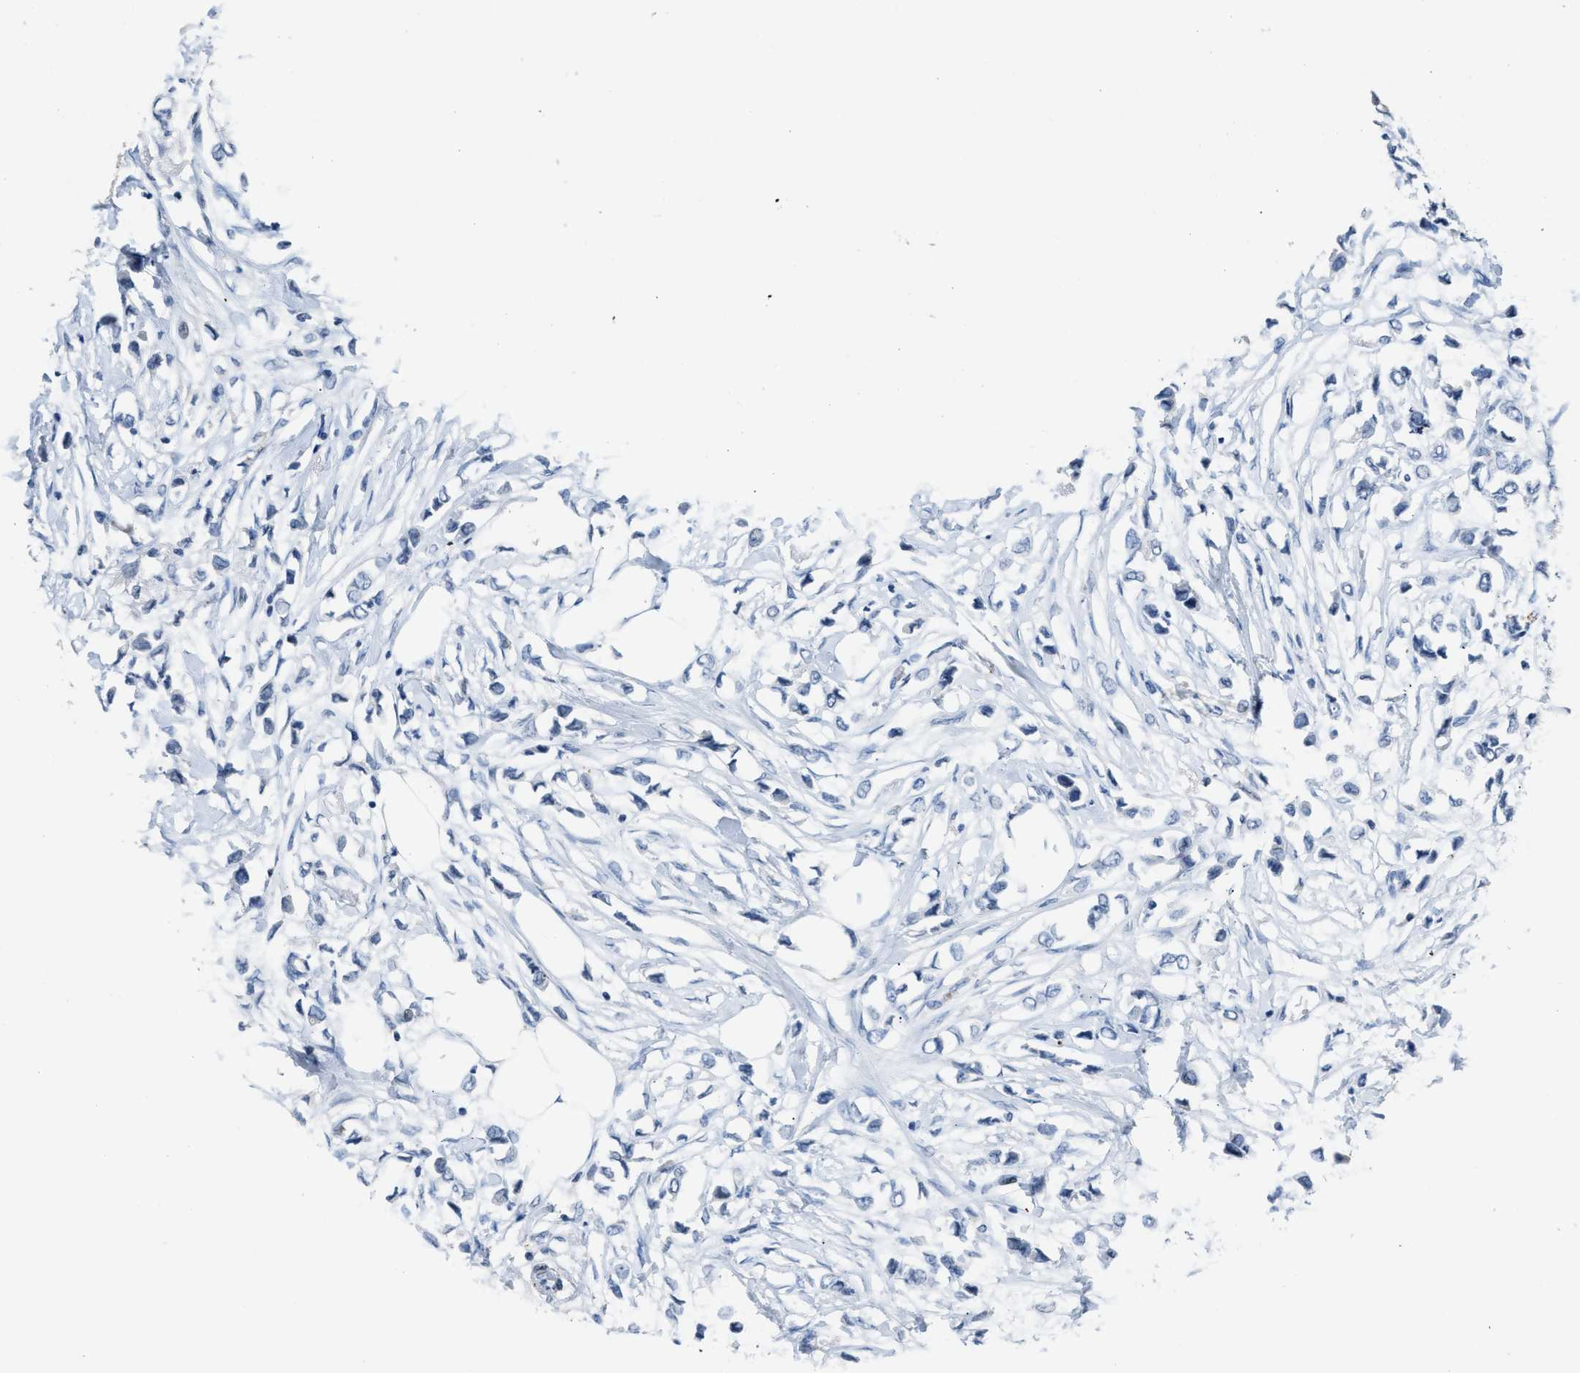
{"staining": {"intensity": "negative", "quantity": "none", "location": "none"}, "tissue": "breast cancer", "cell_type": "Tumor cells", "image_type": "cancer", "snomed": [{"axis": "morphology", "description": "Lobular carcinoma"}, {"axis": "topography", "description": "Breast"}], "caption": "Tumor cells are negative for brown protein staining in lobular carcinoma (breast).", "gene": "SLC5A5", "patient": {"sex": "female", "age": 51}}